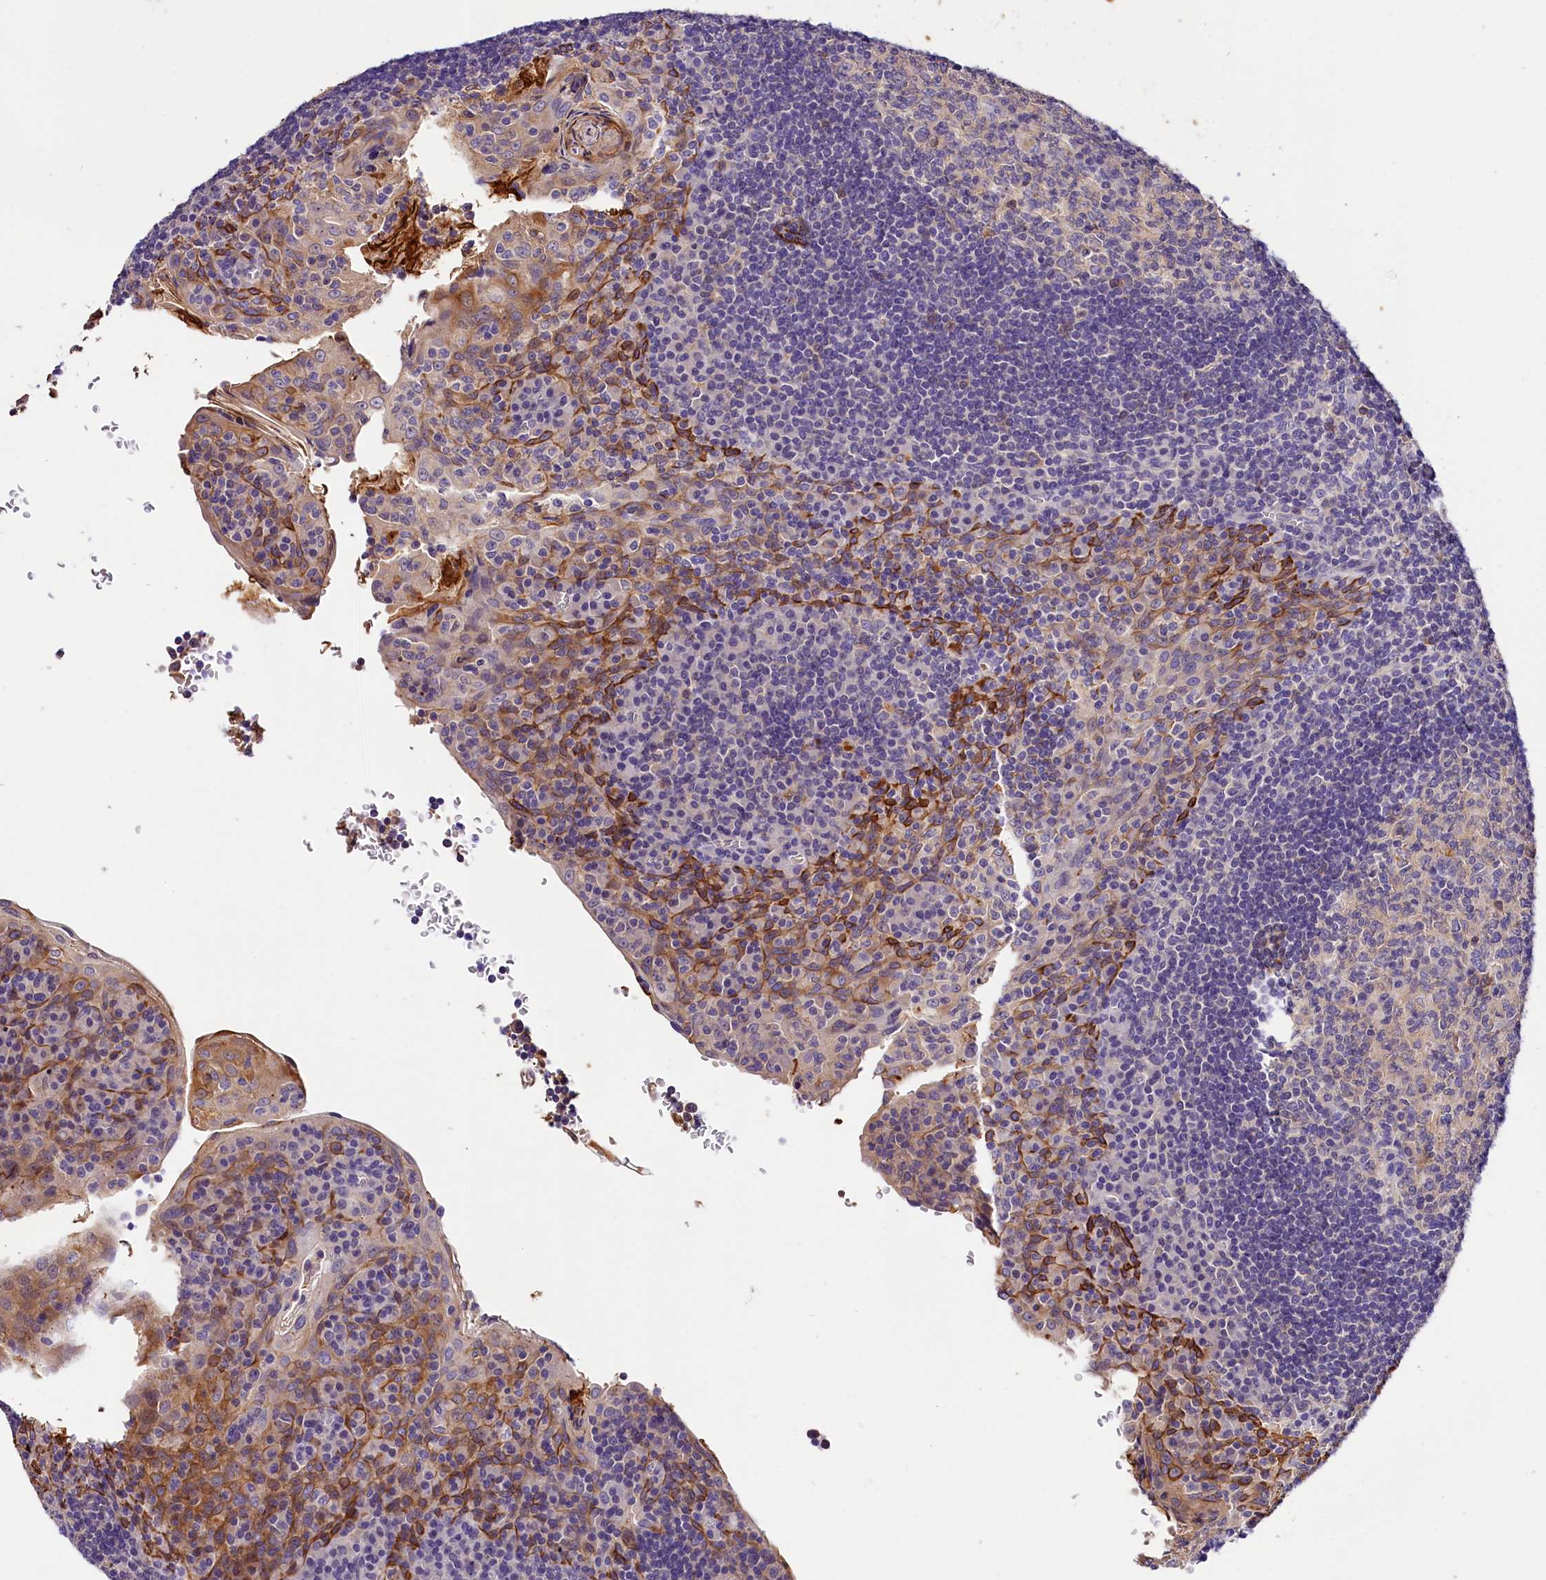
{"staining": {"intensity": "negative", "quantity": "none", "location": "none"}, "tissue": "tonsil", "cell_type": "Germinal center cells", "image_type": "normal", "snomed": [{"axis": "morphology", "description": "Normal tissue, NOS"}, {"axis": "topography", "description": "Tonsil"}], "caption": "IHC micrograph of normal tonsil: human tonsil stained with DAB (3,3'-diaminobenzidine) reveals no significant protein expression in germinal center cells. The staining was performed using DAB (3,3'-diaminobenzidine) to visualize the protein expression in brown, while the nuclei were stained in blue with hematoxylin (Magnification: 20x).", "gene": "ARMC6", "patient": {"sex": "male", "age": 17}}